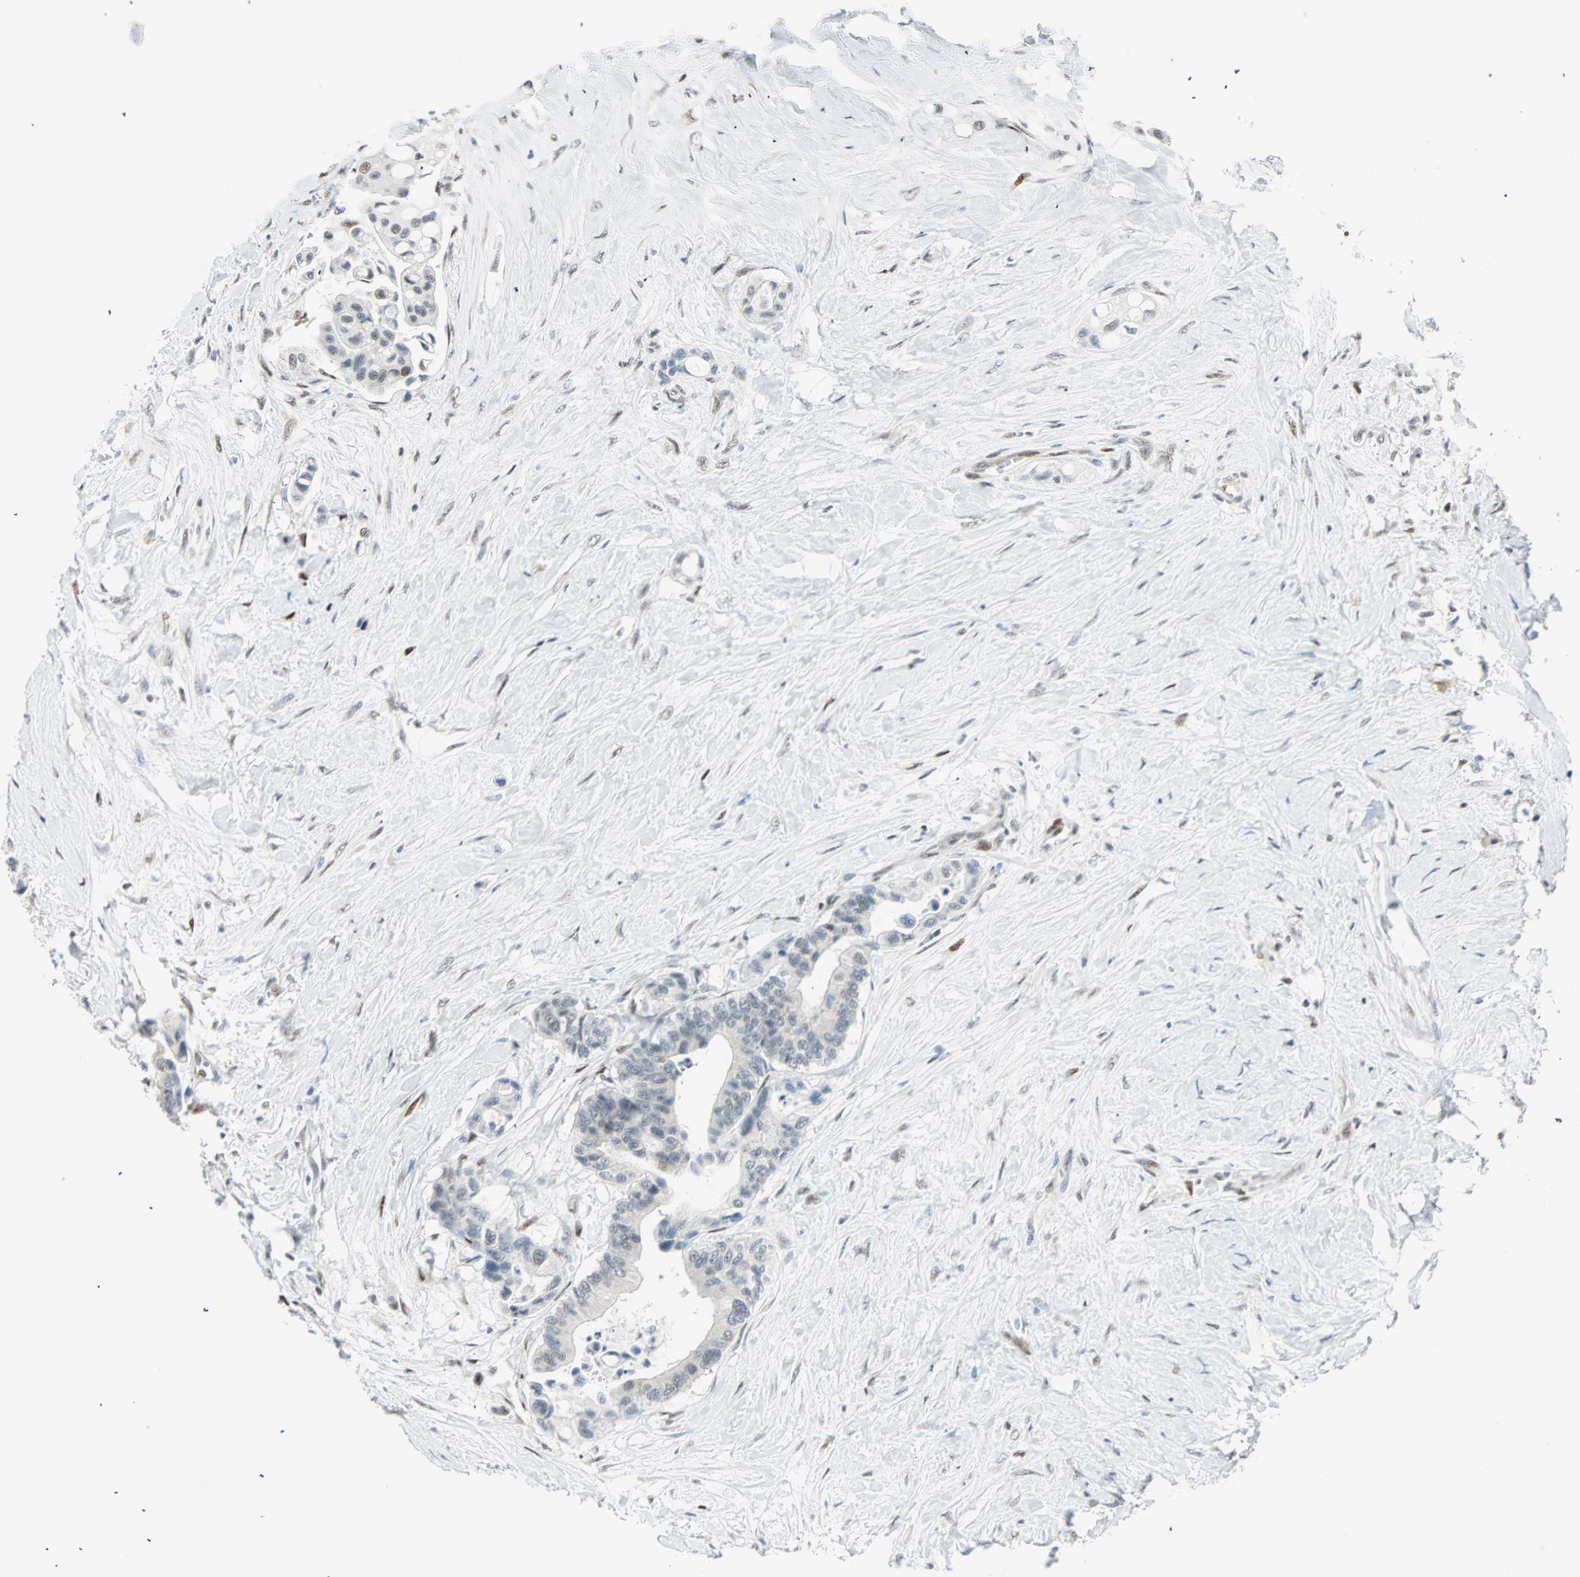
{"staining": {"intensity": "negative", "quantity": "none", "location": "none"}, "tissue": "colorectal cancer", "cell_type": "Tumor cells", "image_type": "cancer", "snomed": [{"axis": "morphology", "description": "Normal tissue, NOS"}, {"axis": "morphology", "description": "Adenocarcinoma, NOS"}, {"axis": "topography", "description": "Colon"}], "caption": "Human colorectal cancer (adenocarcinoma) stained for a protein using IHC displays no staining in tumor cells.", "gene": "MSX2", "patient": {"sex": "male", "age": 82}}